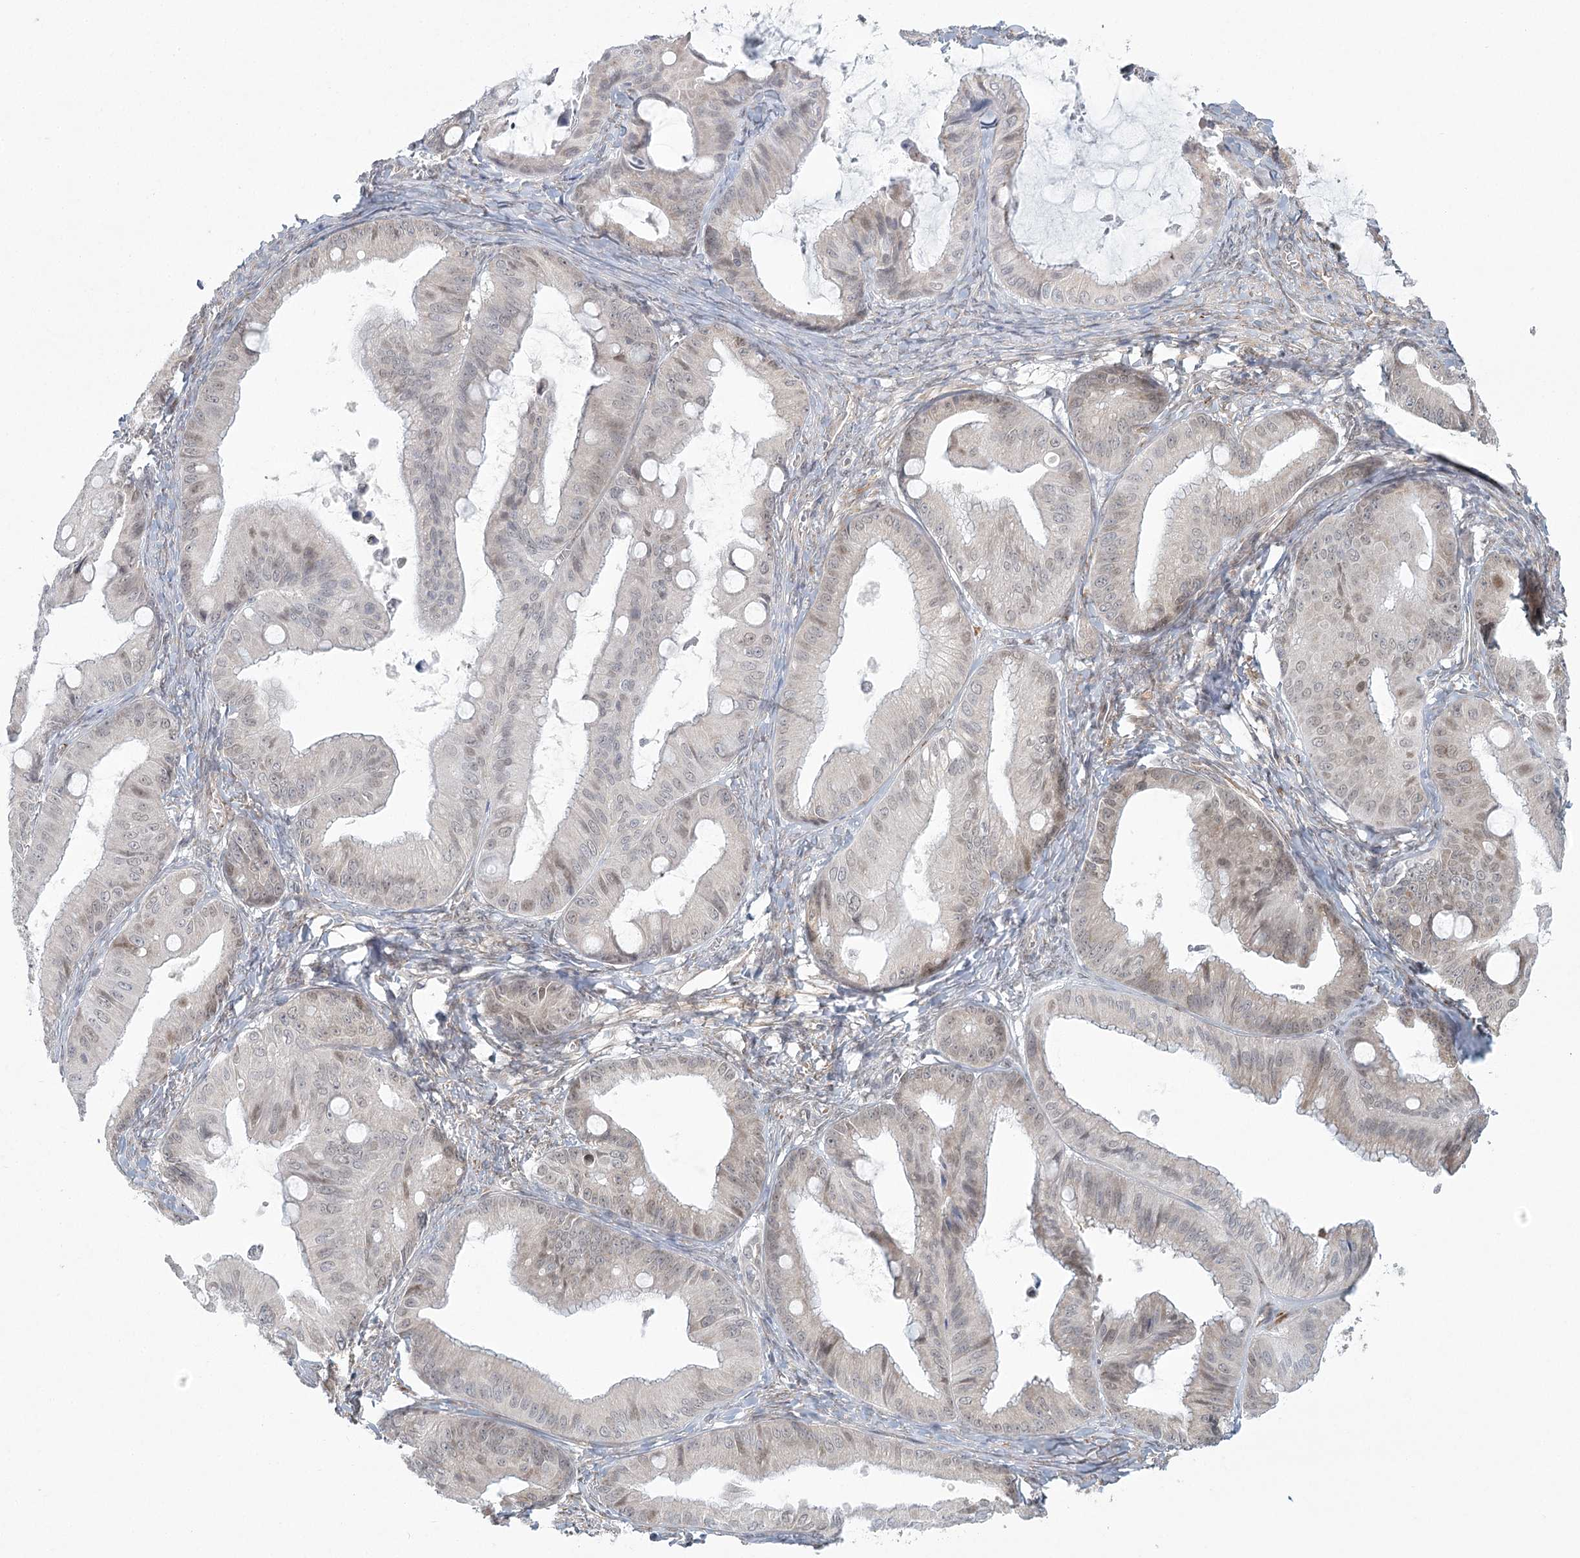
{"staining": {"intensity": "weak", "quantity": "<25%", "location": "nuclear"}, "tissue": "ovarian cancer", "cell_type": "Tumor cells", "image_type": "cancer", "snomed": [{"axis": "morphology", "description": "Cystadenocarcinoma, mucinous, NOS"}, {"axis": "topography", "description": "Ovary"}], "caption": "Human mucinous cystadenocarcinoma (ovarian) stained for a protein using IHC exhibits no expression in tumor cells.", "gene": "MED28", "patient": {"sex": "female", "age": 71}}